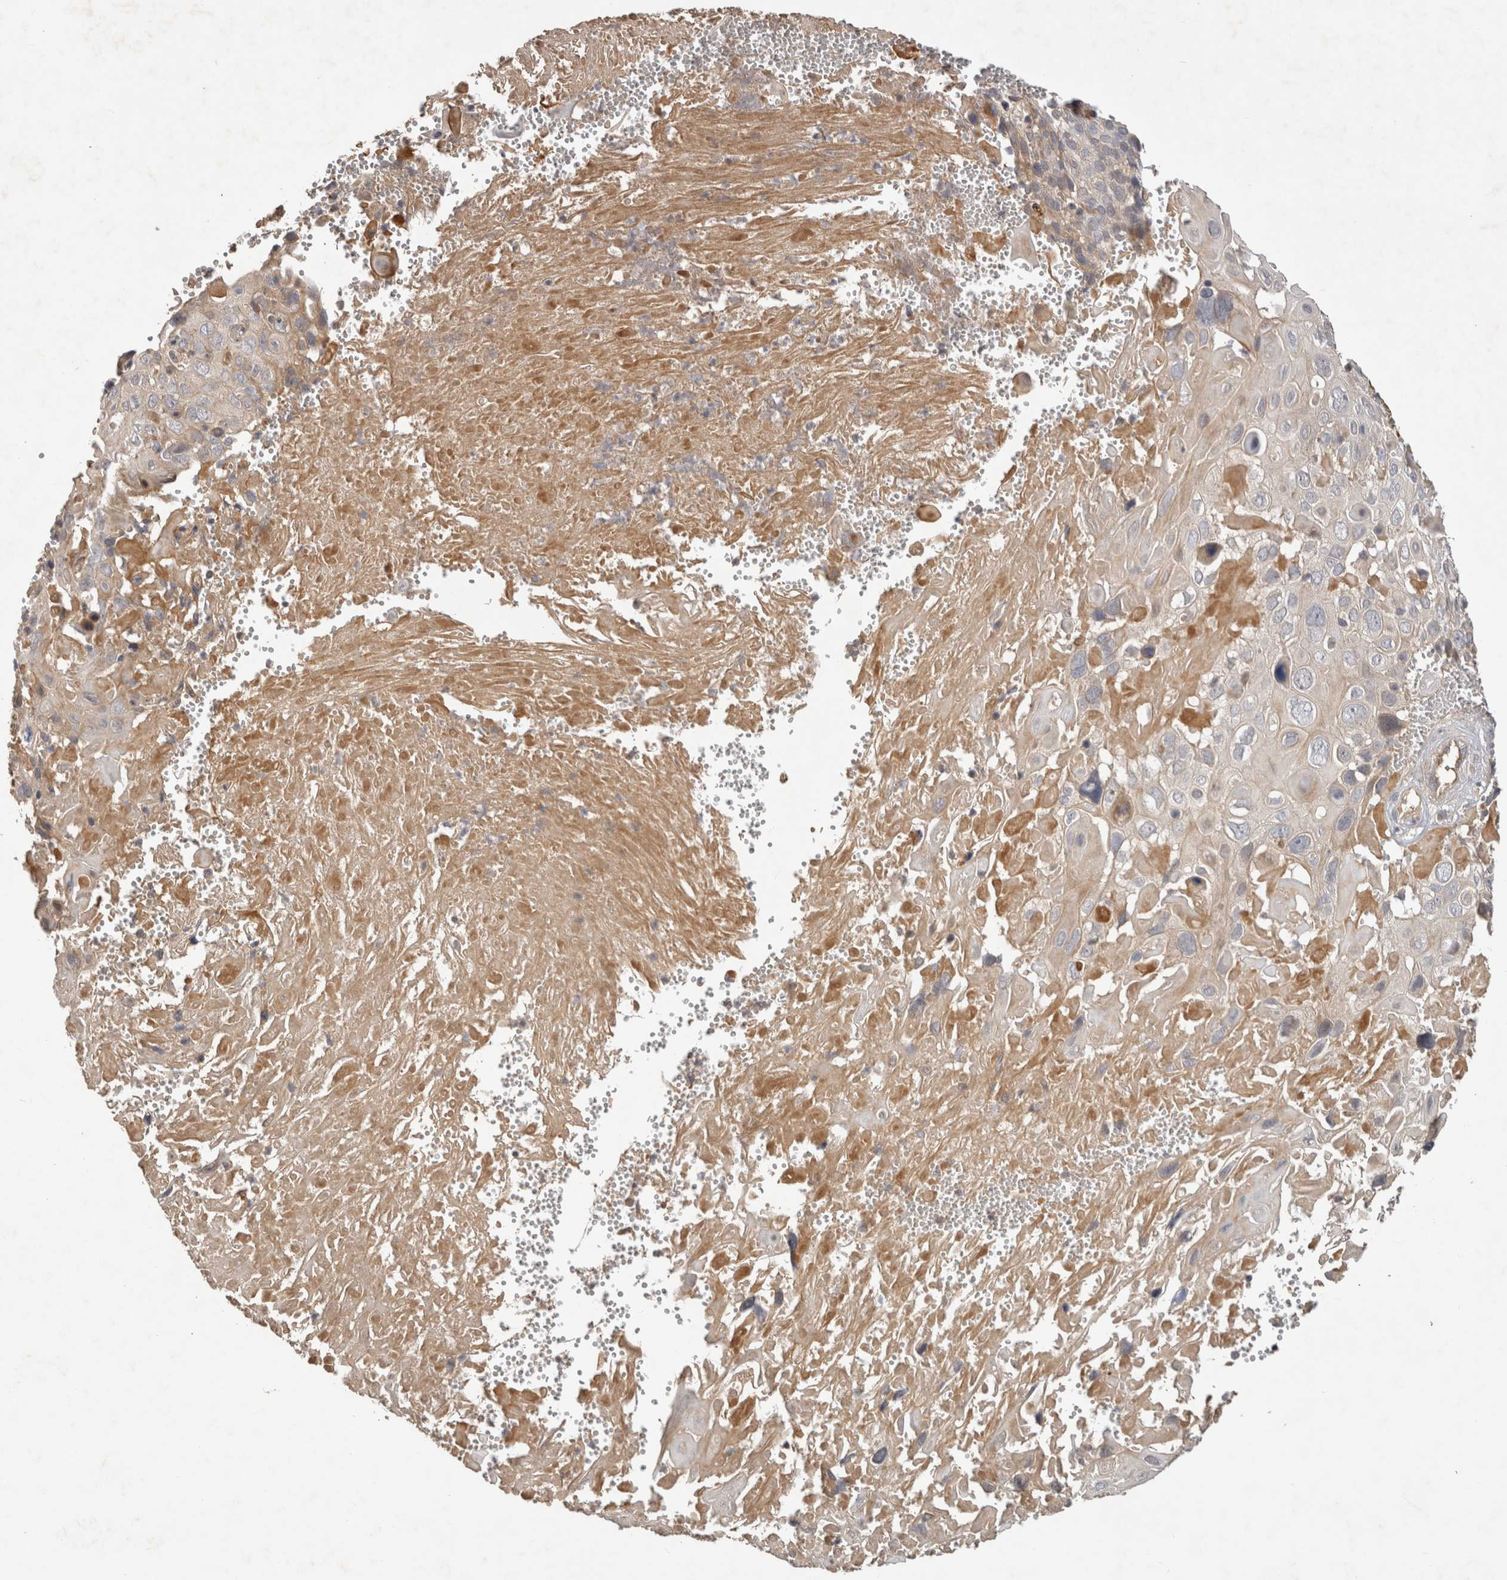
{"staining": {"intensity": "negative", "quantity": "none", "location": "none"}, "tissue": "cervical cancer", "cell_type": "Tumor cells", "image_type": "cancer", "snomed": [{"axis": "morphology", "description": "Squamous cell carcinoma, NOS"}, {"axis": "topography", "description": "Cervix"}], "caption": "Micrograph shows no protein positivity in tumor cells of squamous cell carcinoma (cervical) tissue.", "gene": "PPP1R42", "patient": {"sex": "female", "age": 74}}